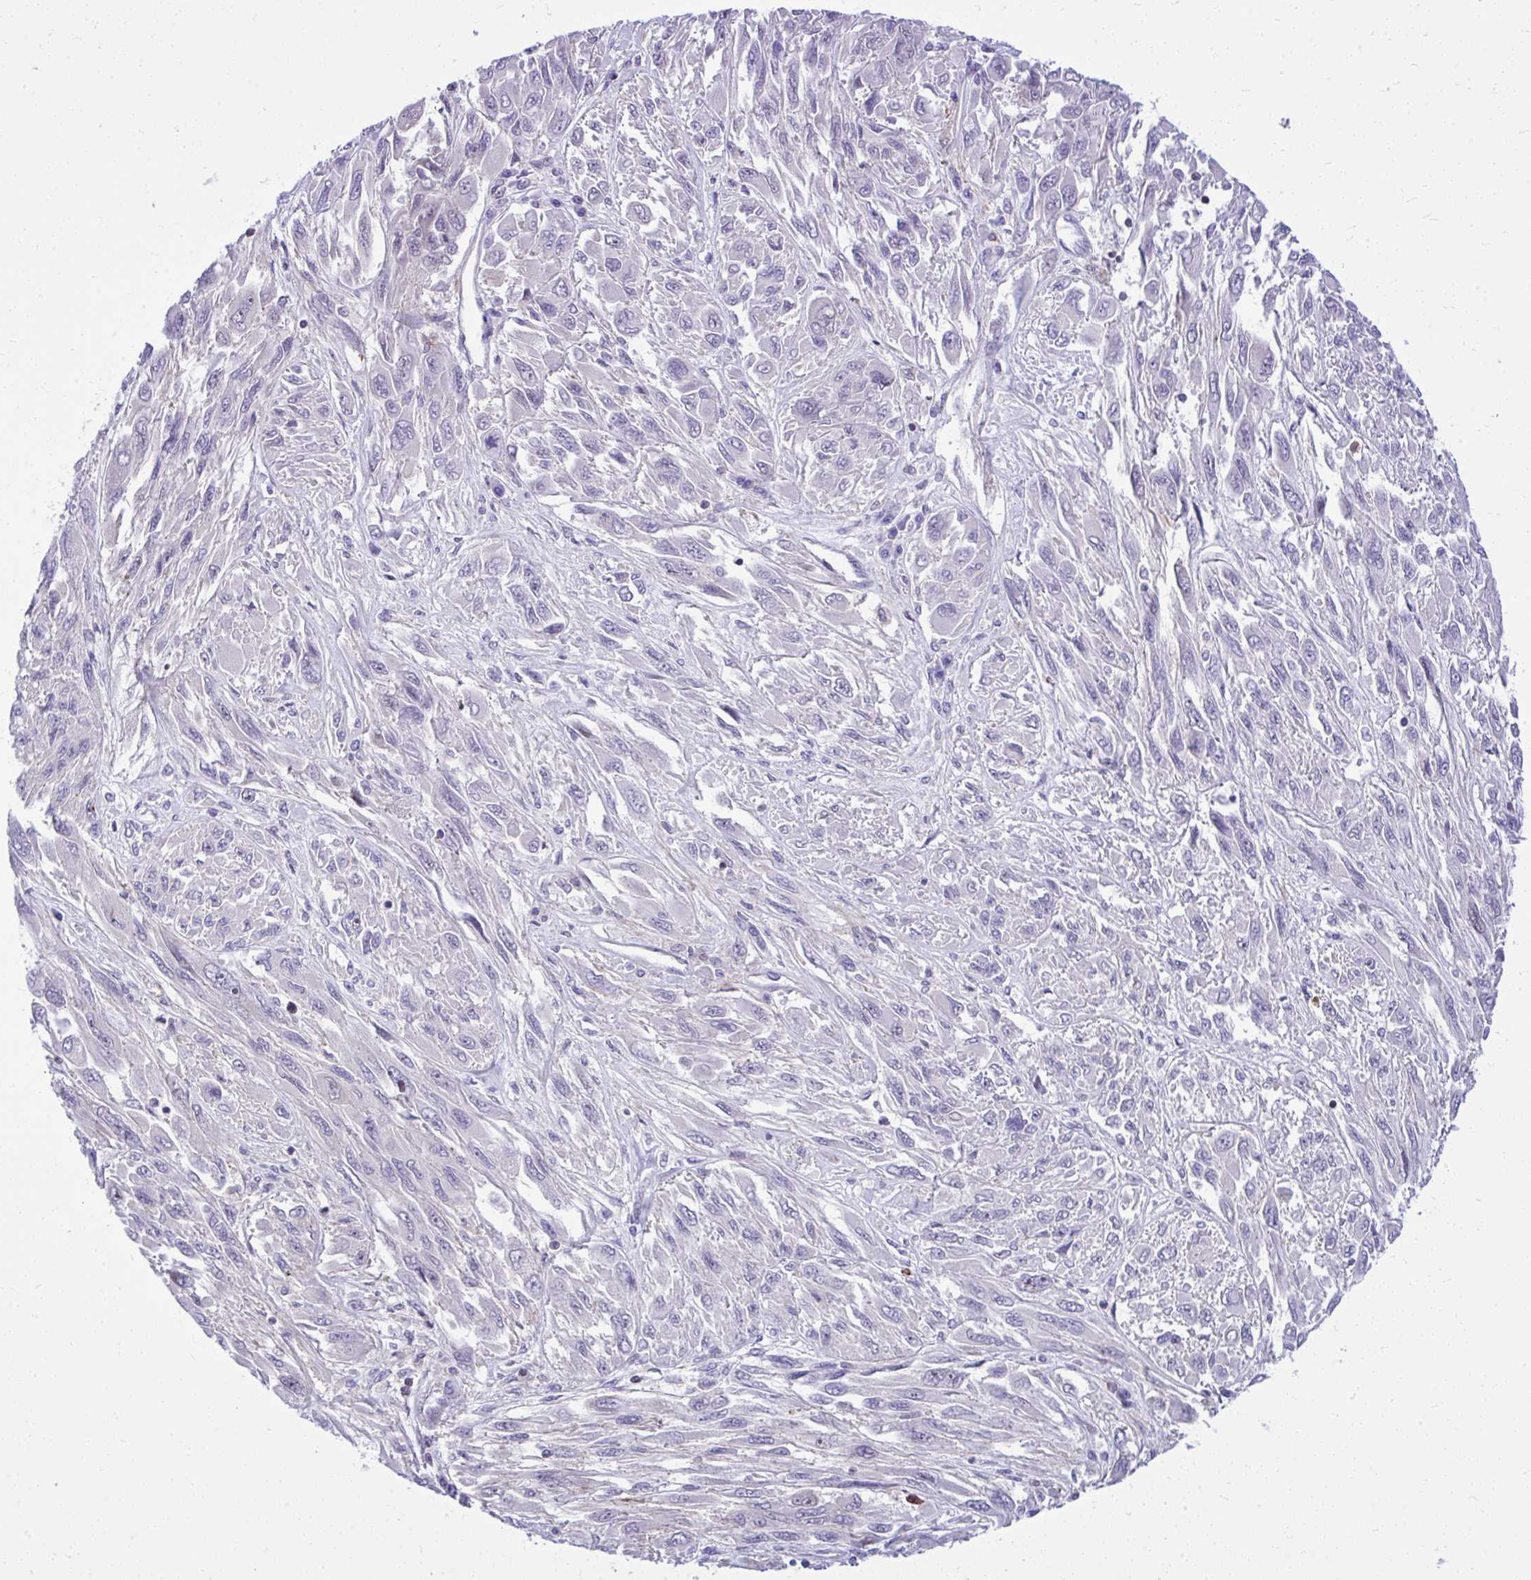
{"staining": {"intensity": "negative", "quantity": "none", "location": "none"}, "tissue": "melanoma", "cell_type": "Tumor cells", "image_type": "cancer", "snomed": [{"axis": "morphology", "description": "Malignant melanoma, NOS"}, {"axis": "topography", "description": "Skin"}], "caption": "Tumor cells are negative for brown protein staining in melanoma. Brightfield microscopy of immunohistochemistry stained with DAB (3,3'-diaminobenzidine) (brown) and hematoxylin (blue), captured at high magnification.", "gene": "GRK4", "patient": {"sex": "female", "age": 91}}